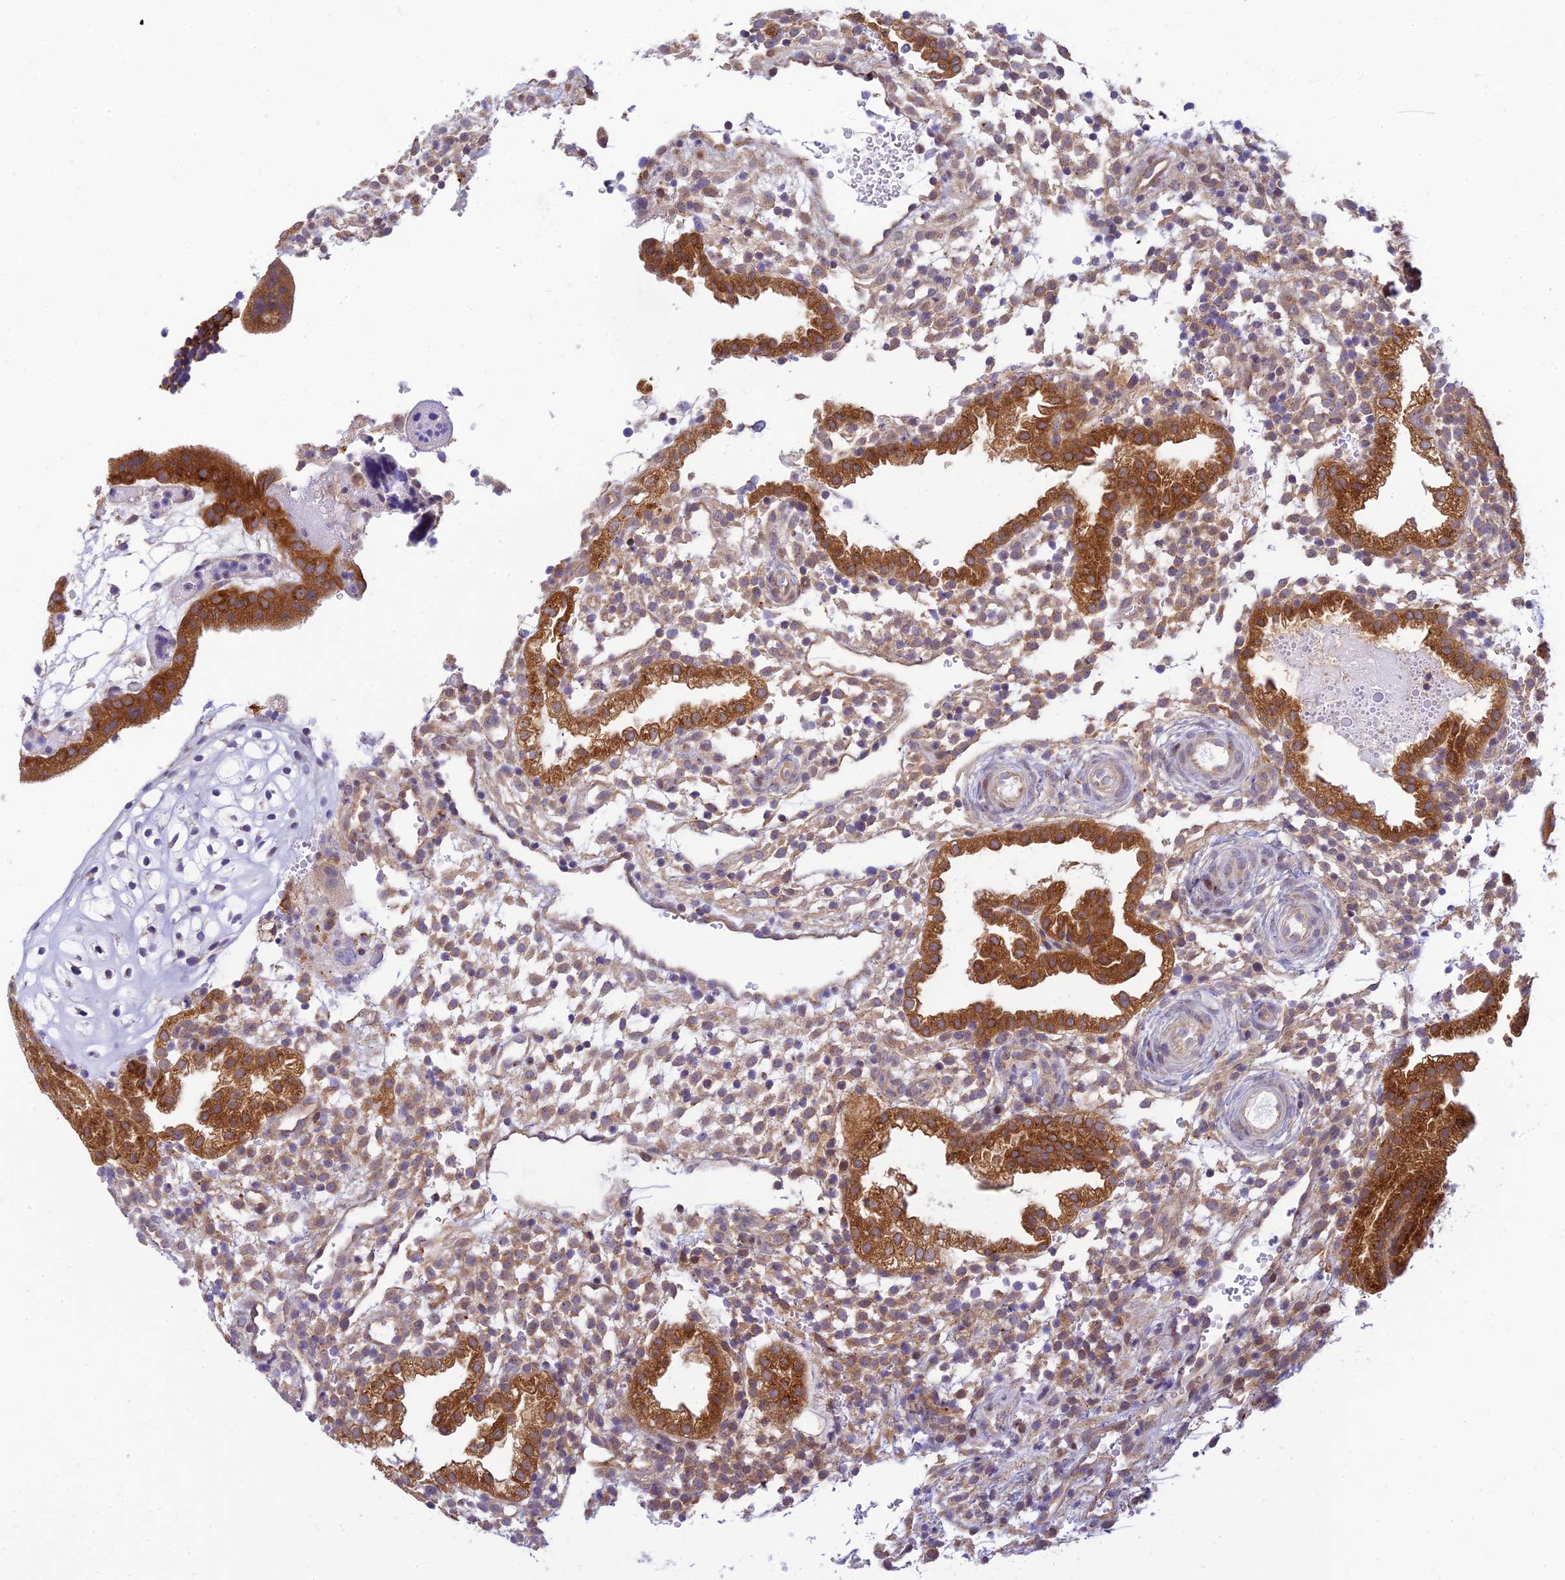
{"staining": {"intensity": "moderate", "quantity": ">75%", "location": "cytoplasmic/membranous"}, "tissue": "placenta", "cell_type": "Decidual cells", "image_type": "normal", "snomed": [{"axis": "morphology", "description": "Normal tissue, NOS"}, {"axis": "topography", "description": "Placenta"}], "caption": "A brown stain highlights moderate cytoplasmic/membranous staining of a protein in decidual cells of benign human placenta. The staining was performed using DAB, with brown indicating positive protein expression. Nuclei are stained blue with hematoxylin.", "gene": "HOOK2", "patient": {"sex": "female", "age": 18}}